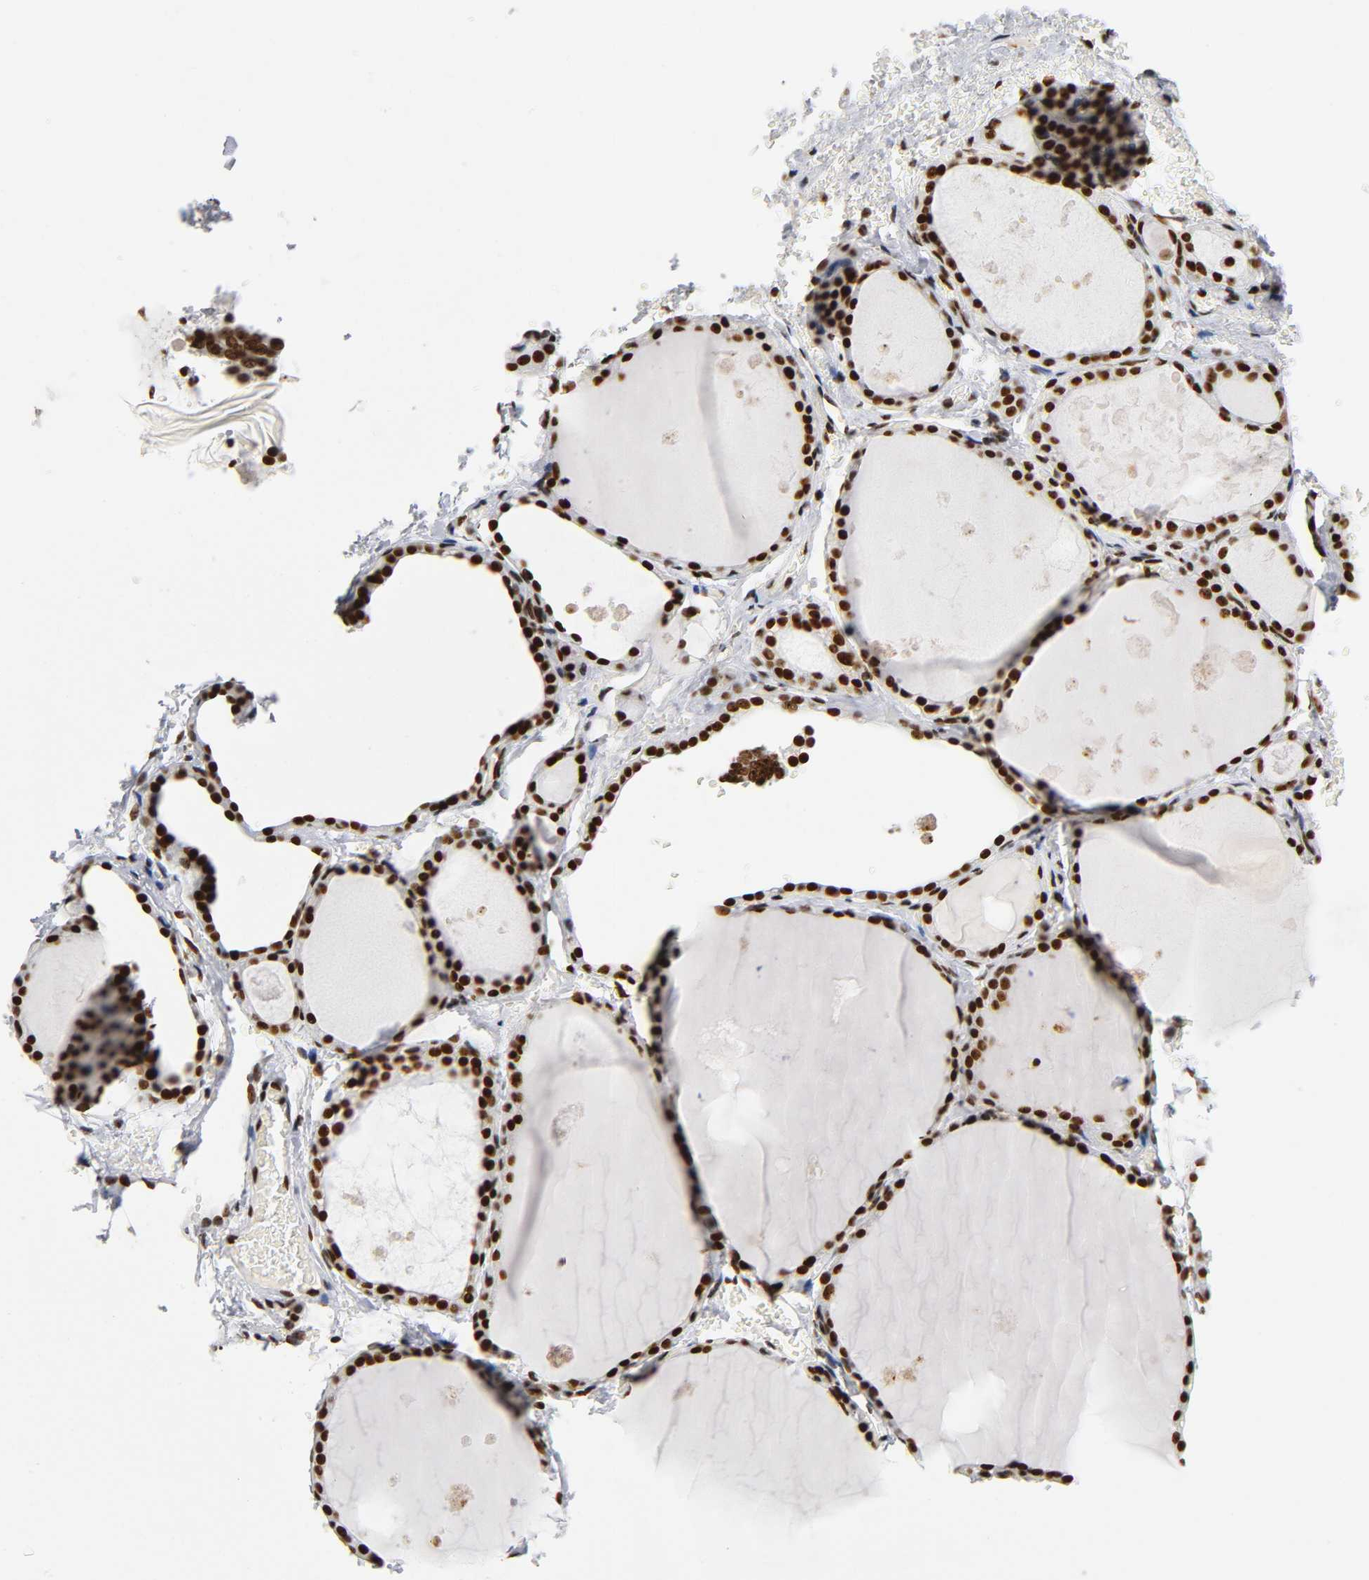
{"staining": {"intensity": "strong", "quantity": ">75%", "location": "nuclear"}, "tissue": "thyroid gland", "cell_type": "Glandular cells", "image_type": "normal", "snomed": [{"axis": "morphology", "description": "Normal tissue, NOS"}, {"axis": "topography", "description": "Thyroid gland"}], "caption": "IHC staining of benign thyroid gland, which shows high levels of strong nuclear expression in about >75% of glandular cells indicating strong nuclear protein positivity. The staining was performed using DAB (3,3'-diaminobenzidine) (brown) for protein detection and nuclei were counterstained in hematoxylin (blue).", "gene": "UBTF", "patient": {"sex": "male", "age": 61}}